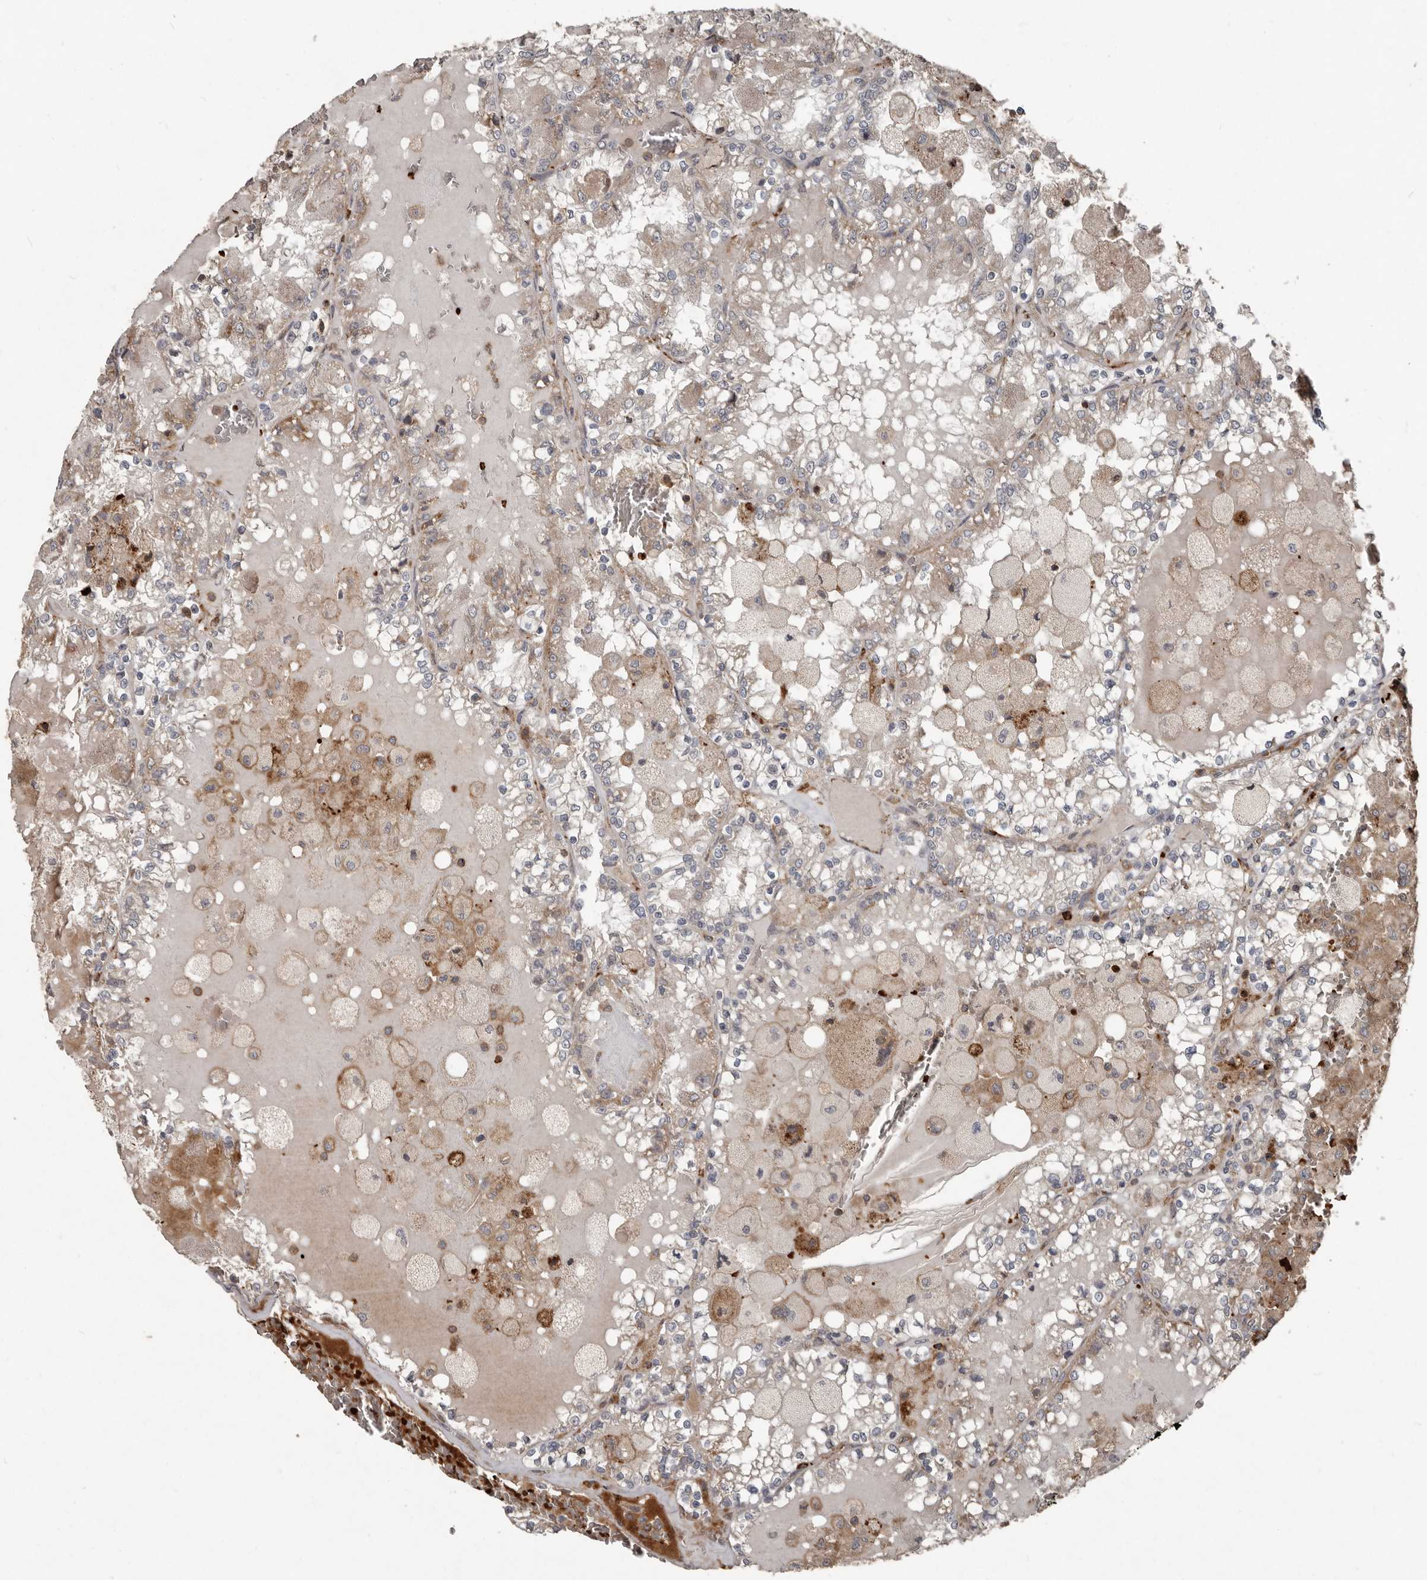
{"staining": {"intensity": "weak", "quantity": "<25%", "location": "cytoplasmic/membranous"}, "tissue": "renal cancer", "cell_type": "Tumor cells", "image_type": "cancer", "snomed": [{"axis": "morphology", "description": "Adenocarcinoma, NOS"}, {"axis": "topography", "description": "Kidney"}], "caption": "Adenocarcinoma (renal) was stained to show a protein in brown. There is no significant positivity in tumor cells. (DAB (3,3'-diaminobenzidine) IHC visualized using brightfield microscopy, high magnification).", "gene": "FBXO31", "patient": {"sex": "female", "age": 56}}